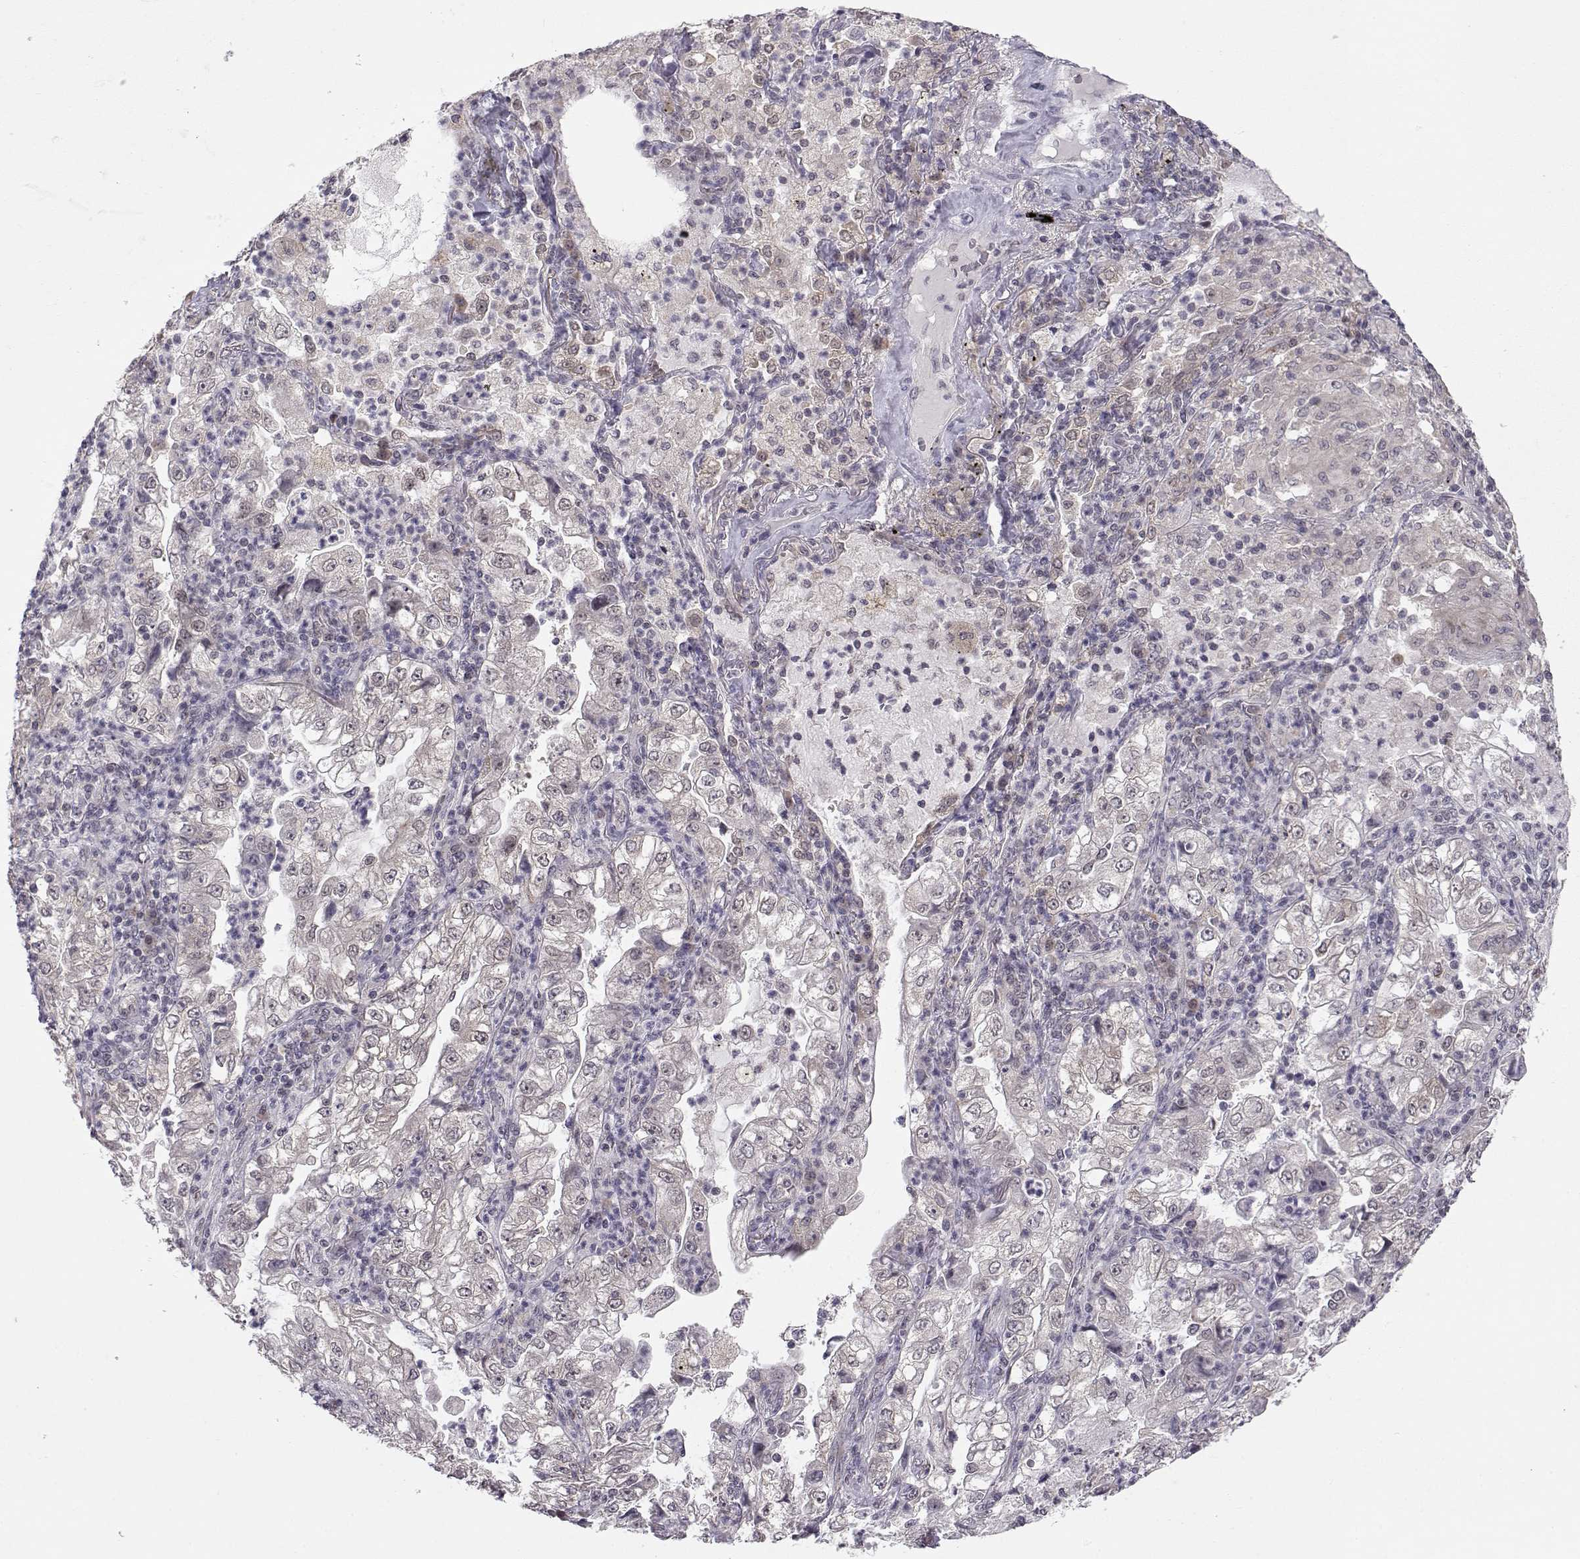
{"staining": {"intensity": "negative", "quantity": "none", "location": "none"}, "tissue": "lung cancer", "cell_type": "Tumor cells", "image_type": "cancer", "snomed": [{"axis": "morphology", "description": "Adenocarcinoma, NOS"}, {"axis": "topography", "description": "Lung"}], "caption": "This is an immunohistochemistry (IHC) photomicrograph of human adenocarcinoma (lung). There is no positivity in tumor cells.", "gene": "KIF13B", "patient": {"sex": "female", "age": 73}}